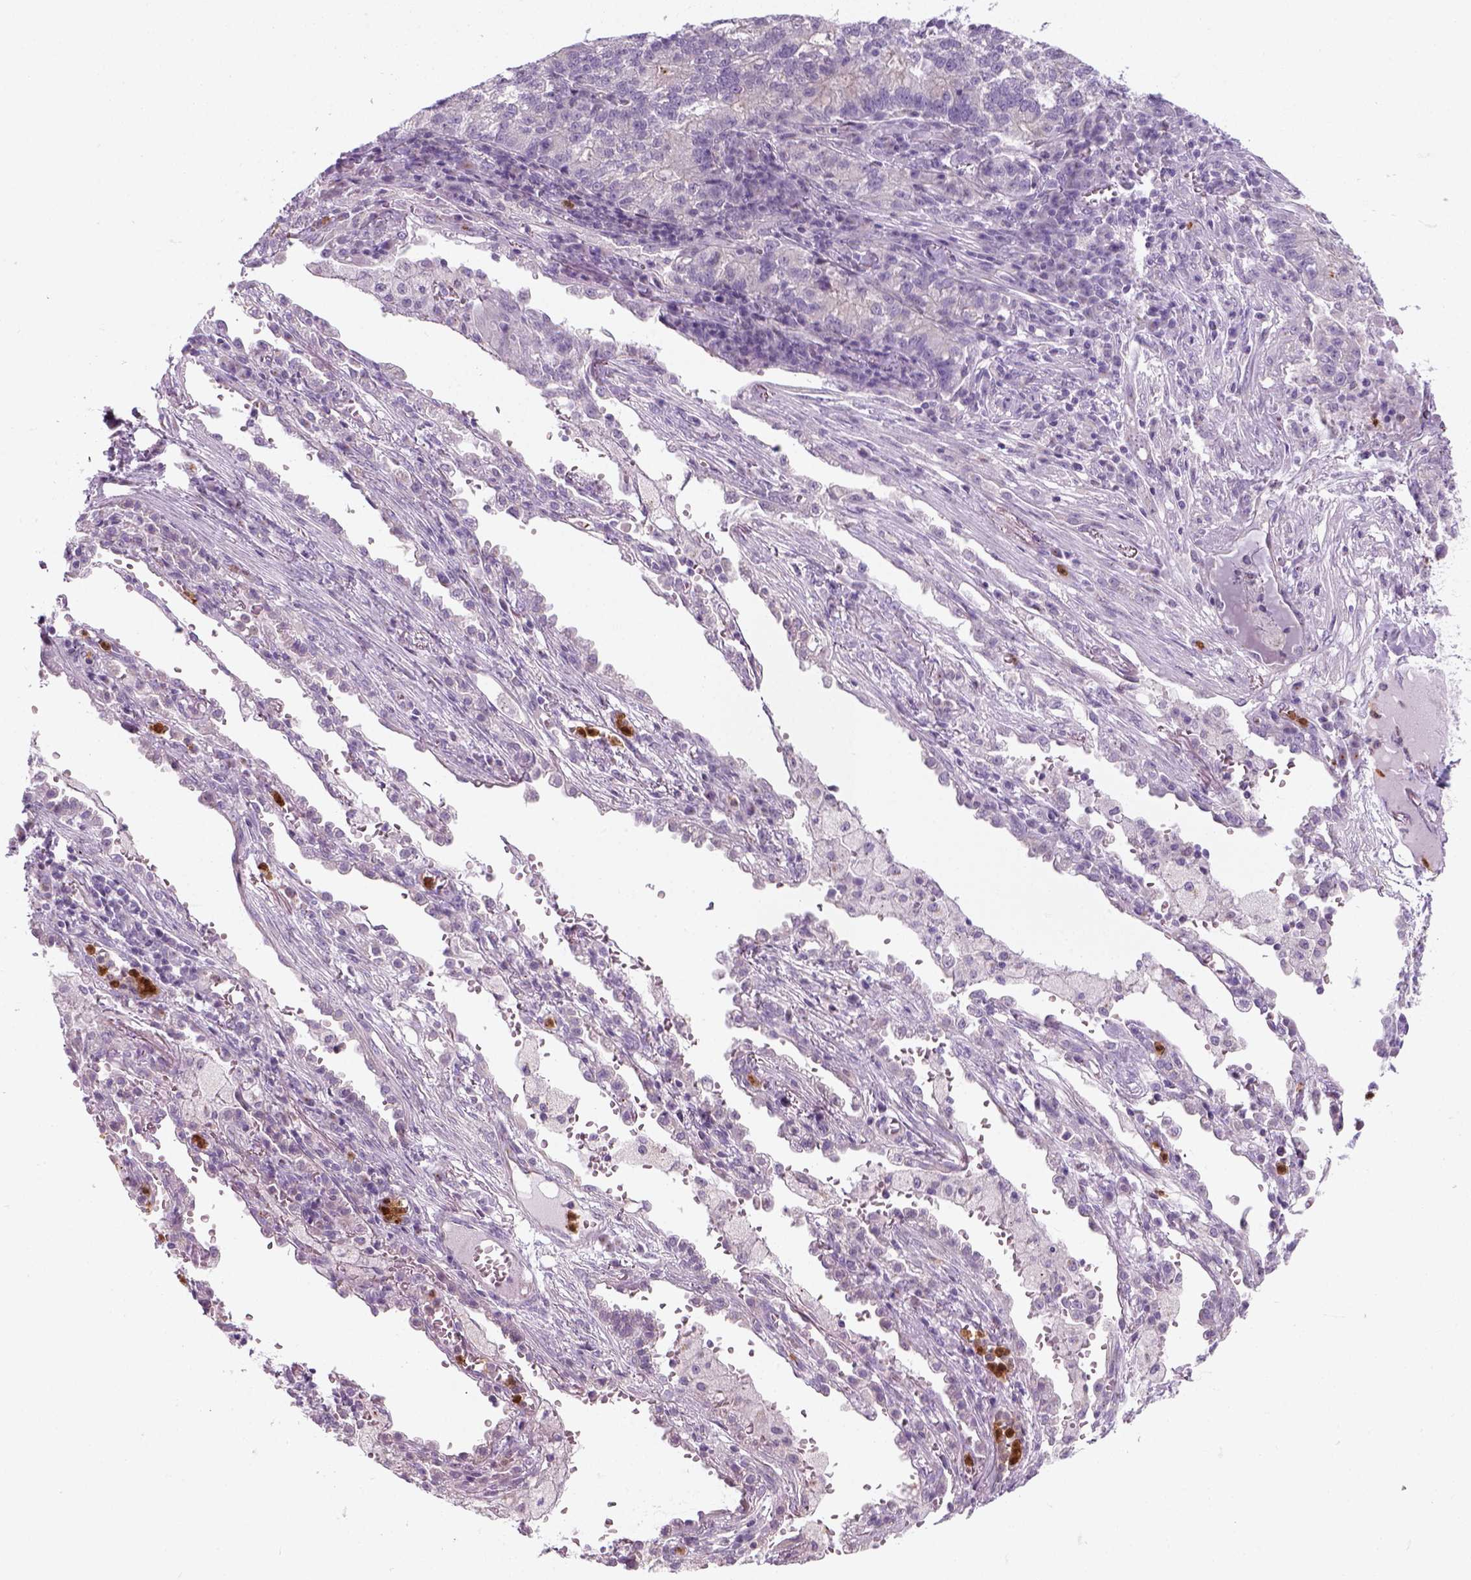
{"staining": {"intensity": "negative", "quantity": "none", "location": "none"}, "tissue": "lung cancer", "cell_type": "Tumor cells", "image_type": "cancer", "snomed": [{"axis": "morphology", "description": "Adenocarcinoma, NOS"}, {"axis": "topography", "description": "Lung"}], "caption": "The IHC photomicrograph has no significant staining in tumor cells of lung cancer (adenocarcinoma) tissue. (DAB (3,3'-diaminobenzidine) IHC, high magnification).", "gene": "IL4", "patient": {"sex": "male", "age": 57}}